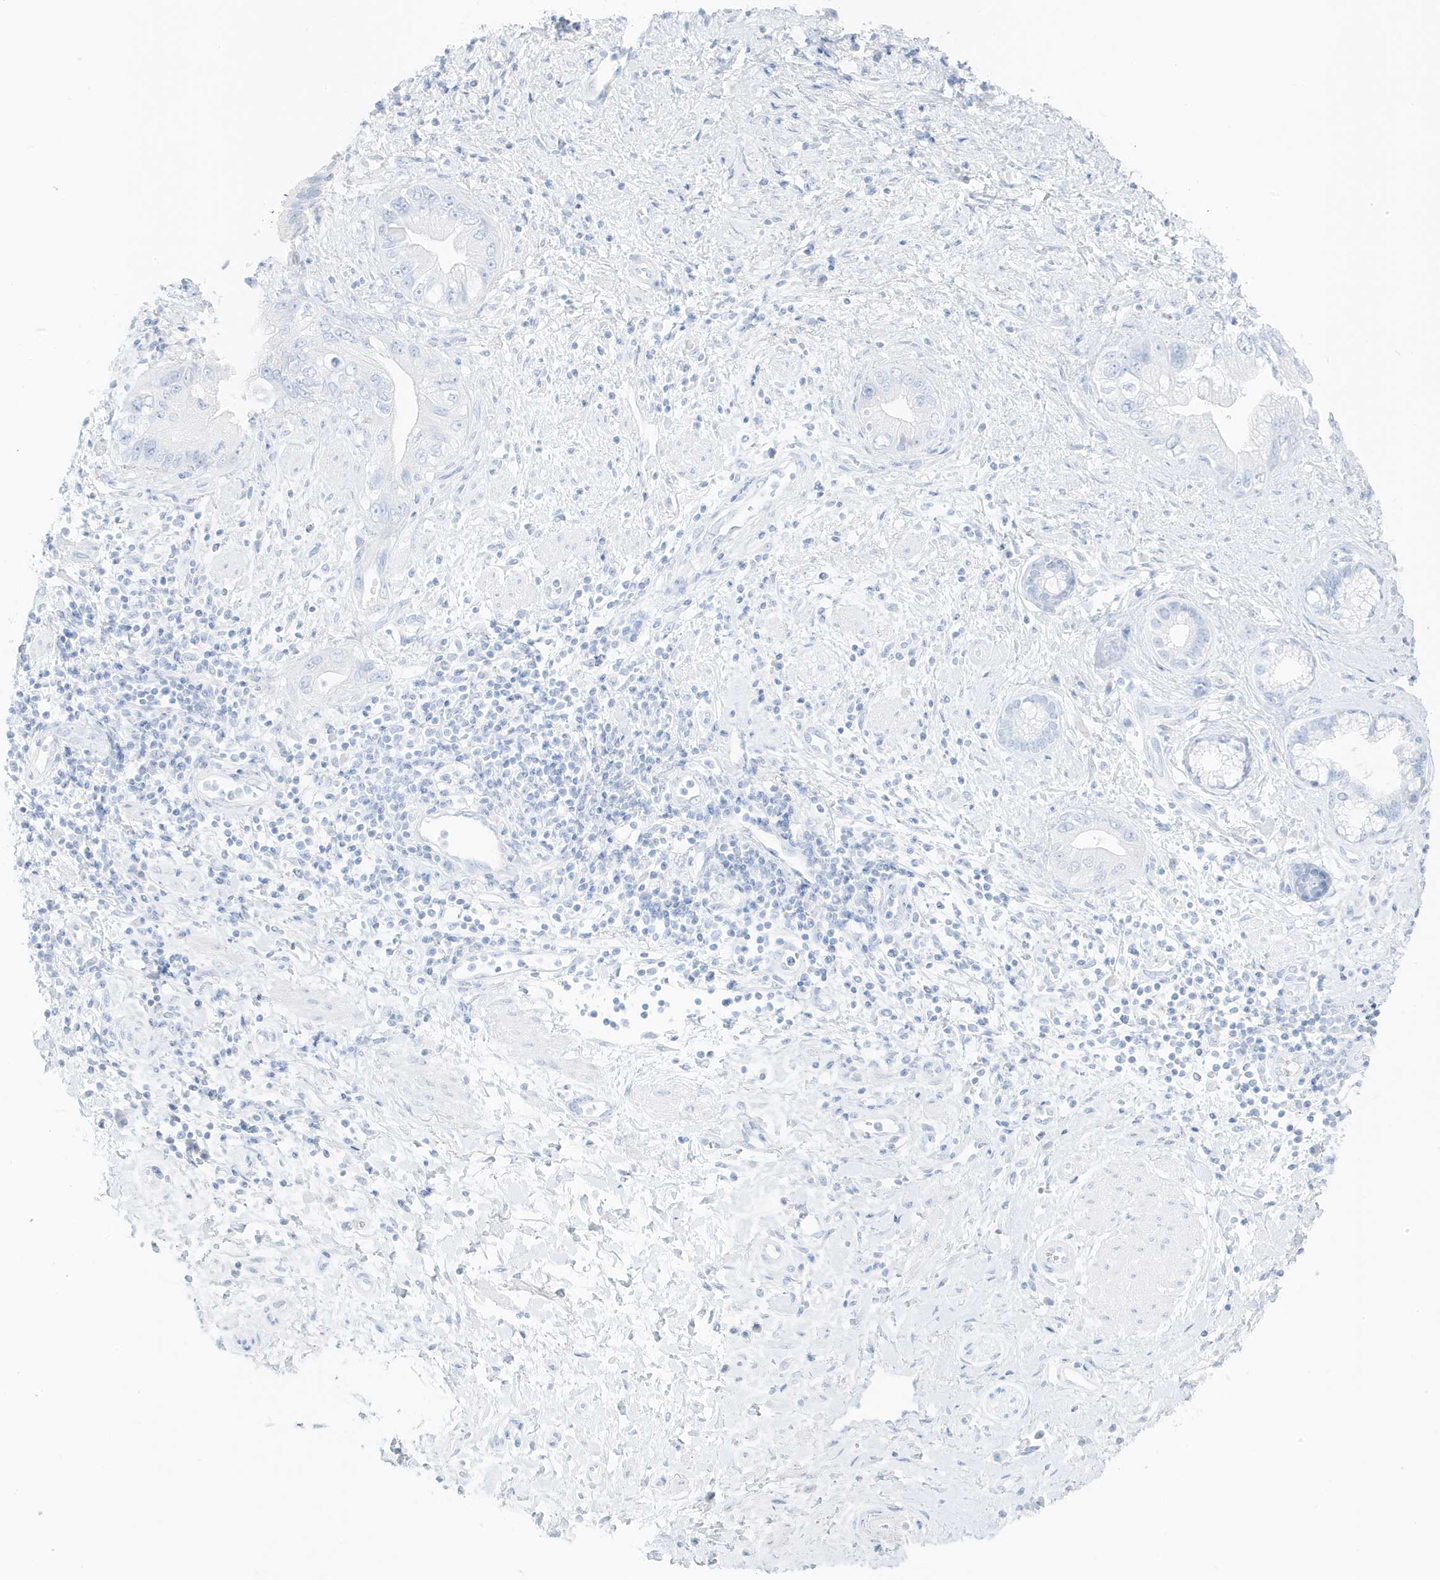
{"staining": {"intensity": "negative", "quantity": "none", "location": "none"}, "tissue": "pancreatic cancer", "cell_type": "Tumor cells", "image_type": "cancer", "snomed": [{"axis": "morphology", "description": "Adenocarcinoma, NOS"}, {"axis": "topography", "description": "Pancreas"}], "caption": "Protein analysis of pancreatic cancer exhibits no significant staining in tumor cells. (DAB immunohistochemistry visualized using brightfield microscopy, high magnification).", "gene": "SLC22A13", "patient": {"sex": "female", "age": 73}}